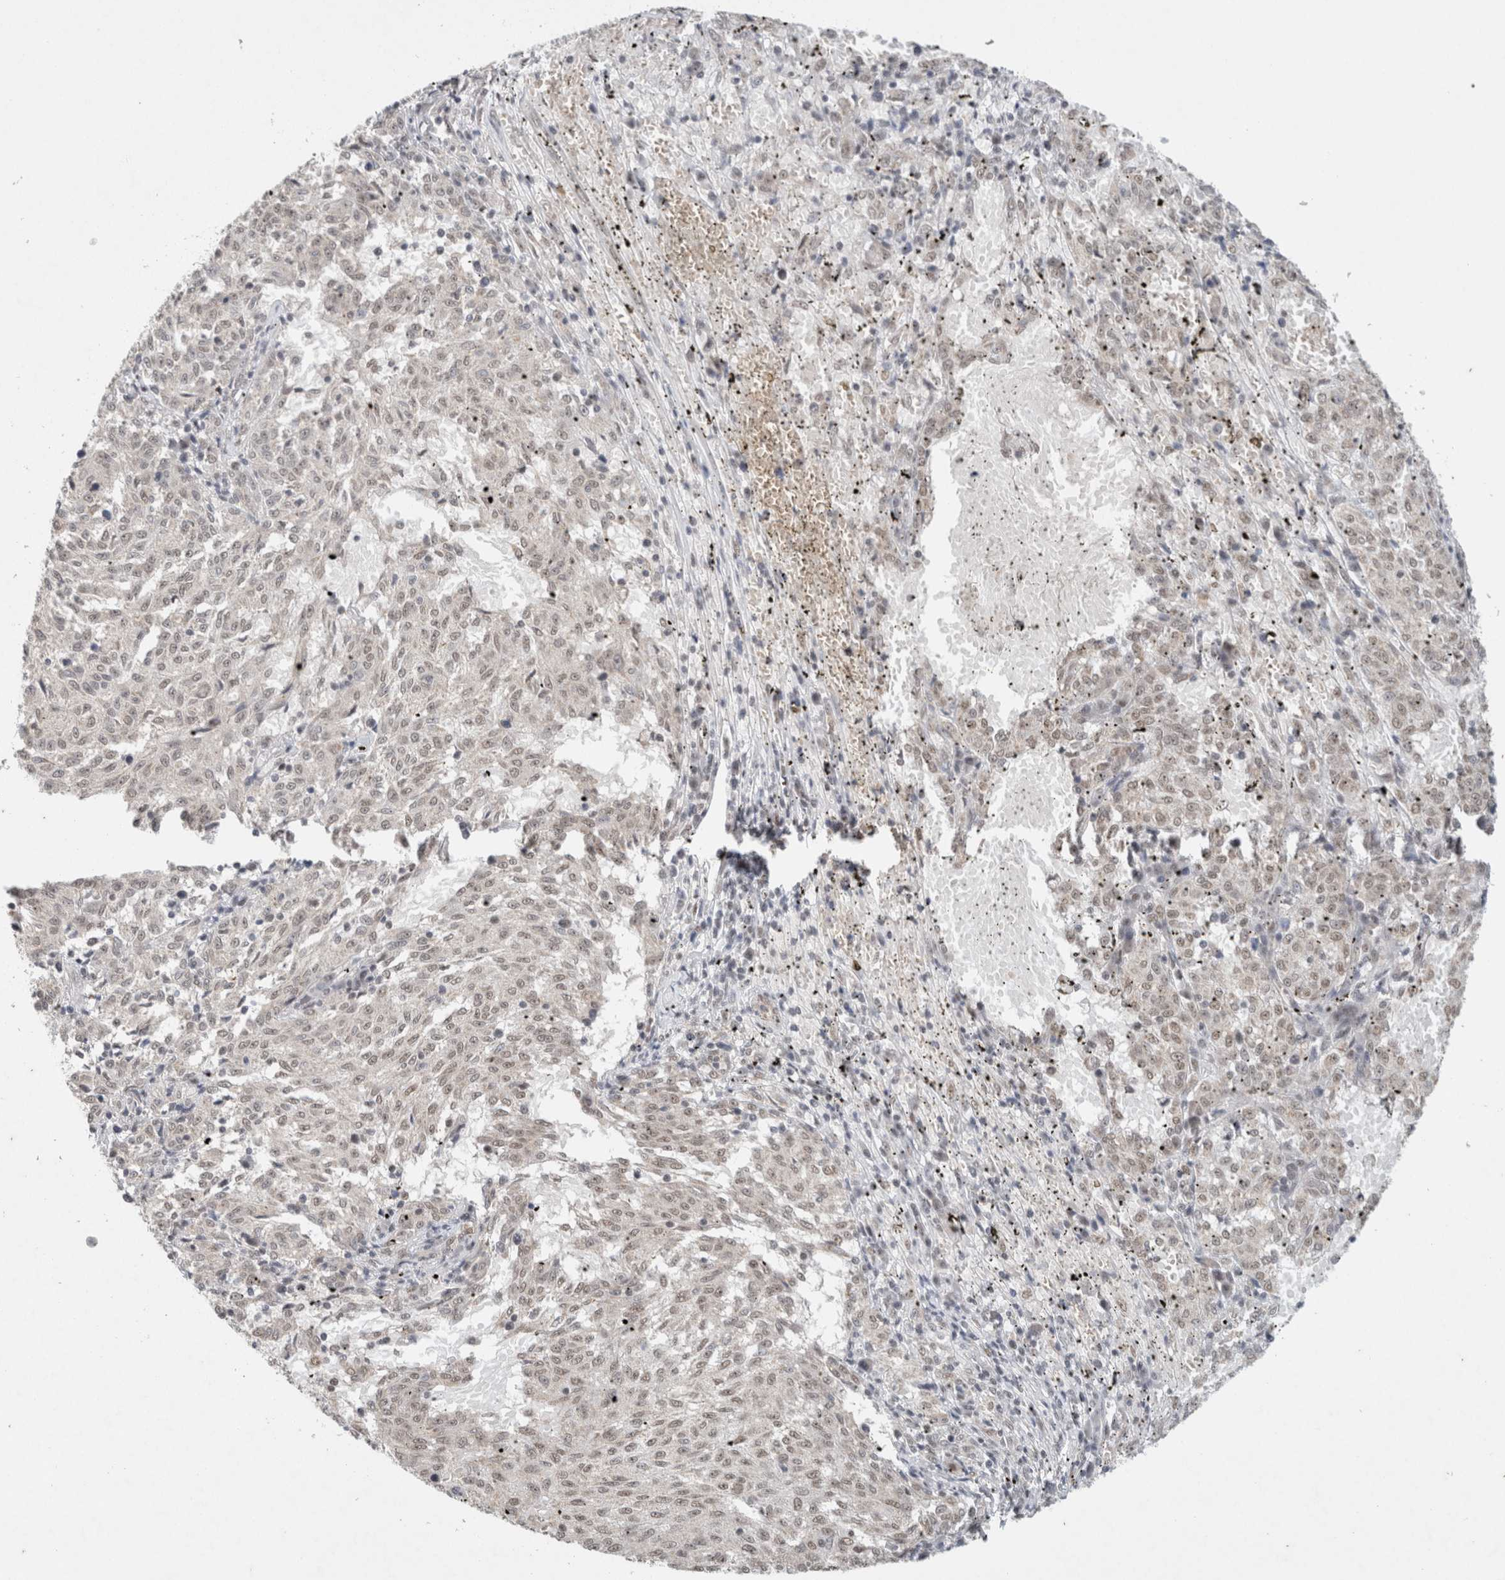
{"staining": {"intensity": "moderate", "quantity": ">75%", "location": "nuclear"}, "tissue": "melanoma", "cell_type": "Tumor cells", "image_type": "cancer", "snomed": [{"axis": "morphology", "description": "Malignant melanoma, NOS"}, {"axis": "topography", "description": "Skin"}], "caption": "Approximately >75% of tumor cells in human malignant melanoma display moderate nuclear protein positivity as visualized by brown immunohistochemical staining.", "gene": "DDX42", "patient": {"sex": "female", "age": 72}}